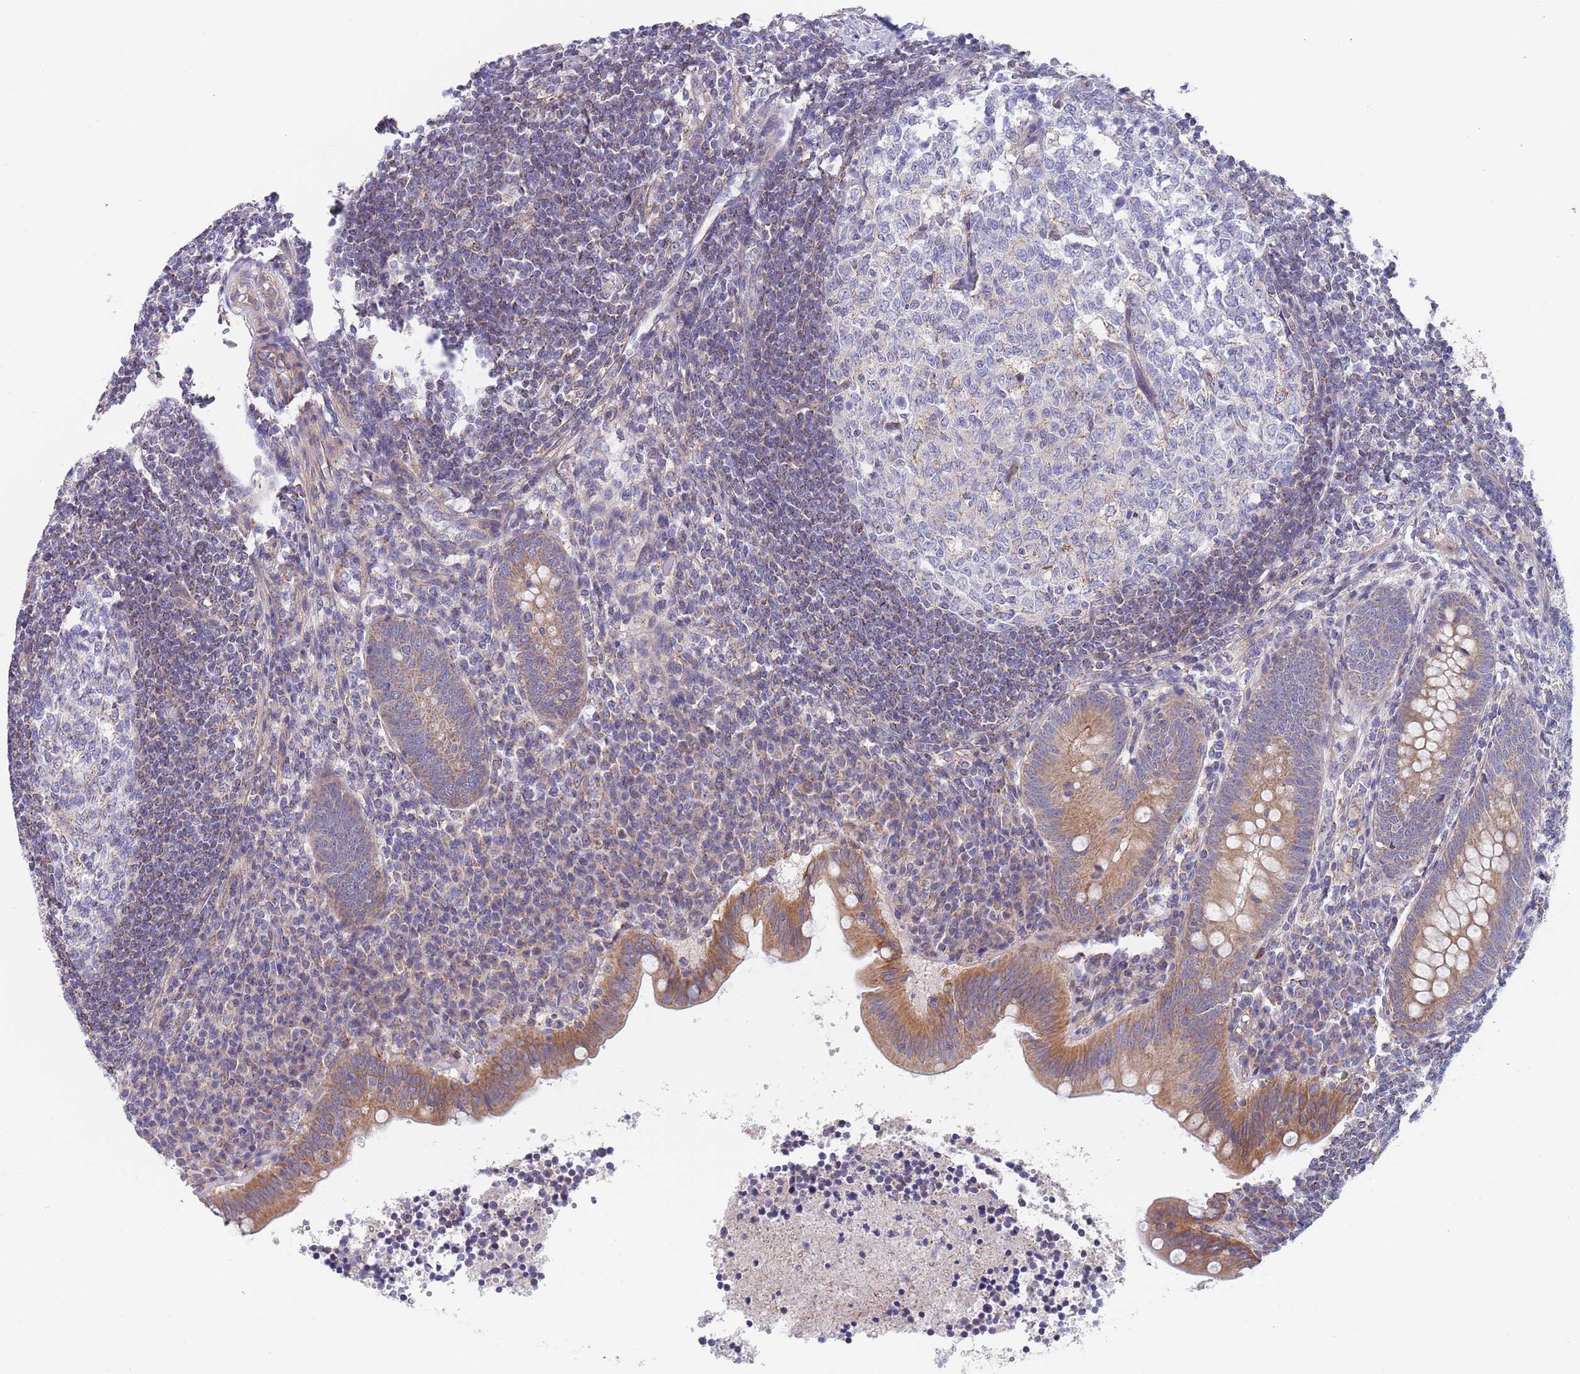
{"staining": {"intensity": "moderate", "quantity": ">75%", "location": "cytoplasmic/membranous"}, "tissue": "appendix", "cell_type": "Glandular cells", "image_type": "normal", "snomed": [{"axis": "morphology", "description": "Normal tissue, NOS"}, {"axis": "topography", "description": "Appendix"}], "caption": "Immunohistochemical staining of normal appendix demonstrates >75% levels of moderate cytoplasmic/membranous protein positivity in approximately >75% of glandular cells.", "gene": "PWWP3A", "patient": {"sex": "female", "age": 33}}